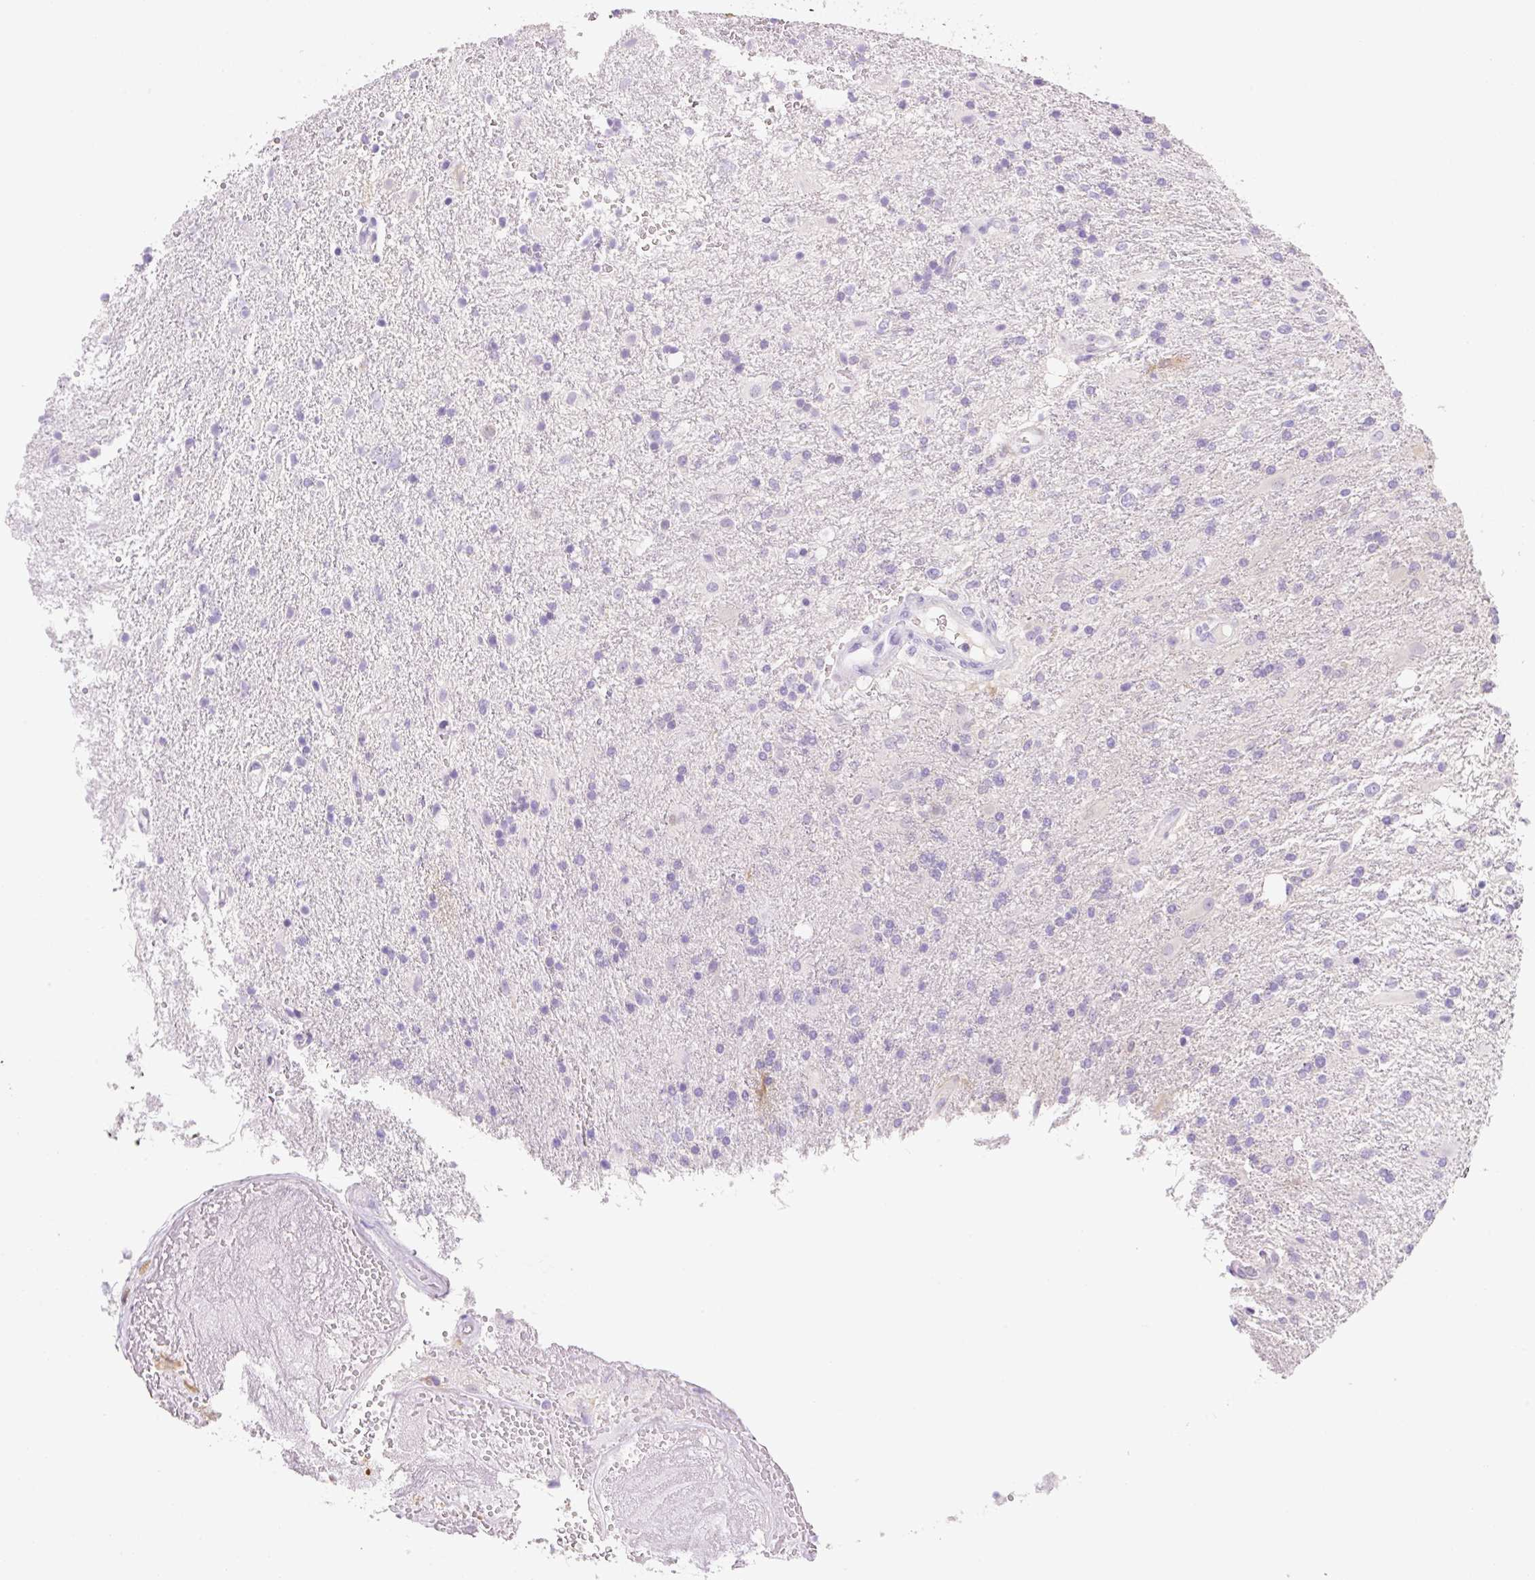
{"staining": {"intensity": "negative", "quantity": "none", "location": "none"}, "tissue": "glioma", "cell_type": "Tumor cells", "image_type": "cancer", "snomed": [{"axis": "morphology", "description": "Glioma, malignant, High grade"}, {"axis": "topography", "description": "Brain"}], "caption": "Immunohistochemistry photomicrograph of neoplastic tissue: human malignant high-grade glioma stained with DAB (3,3'-diaminobenzidine) exhibits no significant protein staining in tumor cells.", "gene": "FABP5", "patient": {"sex": "male", "age": 56}}